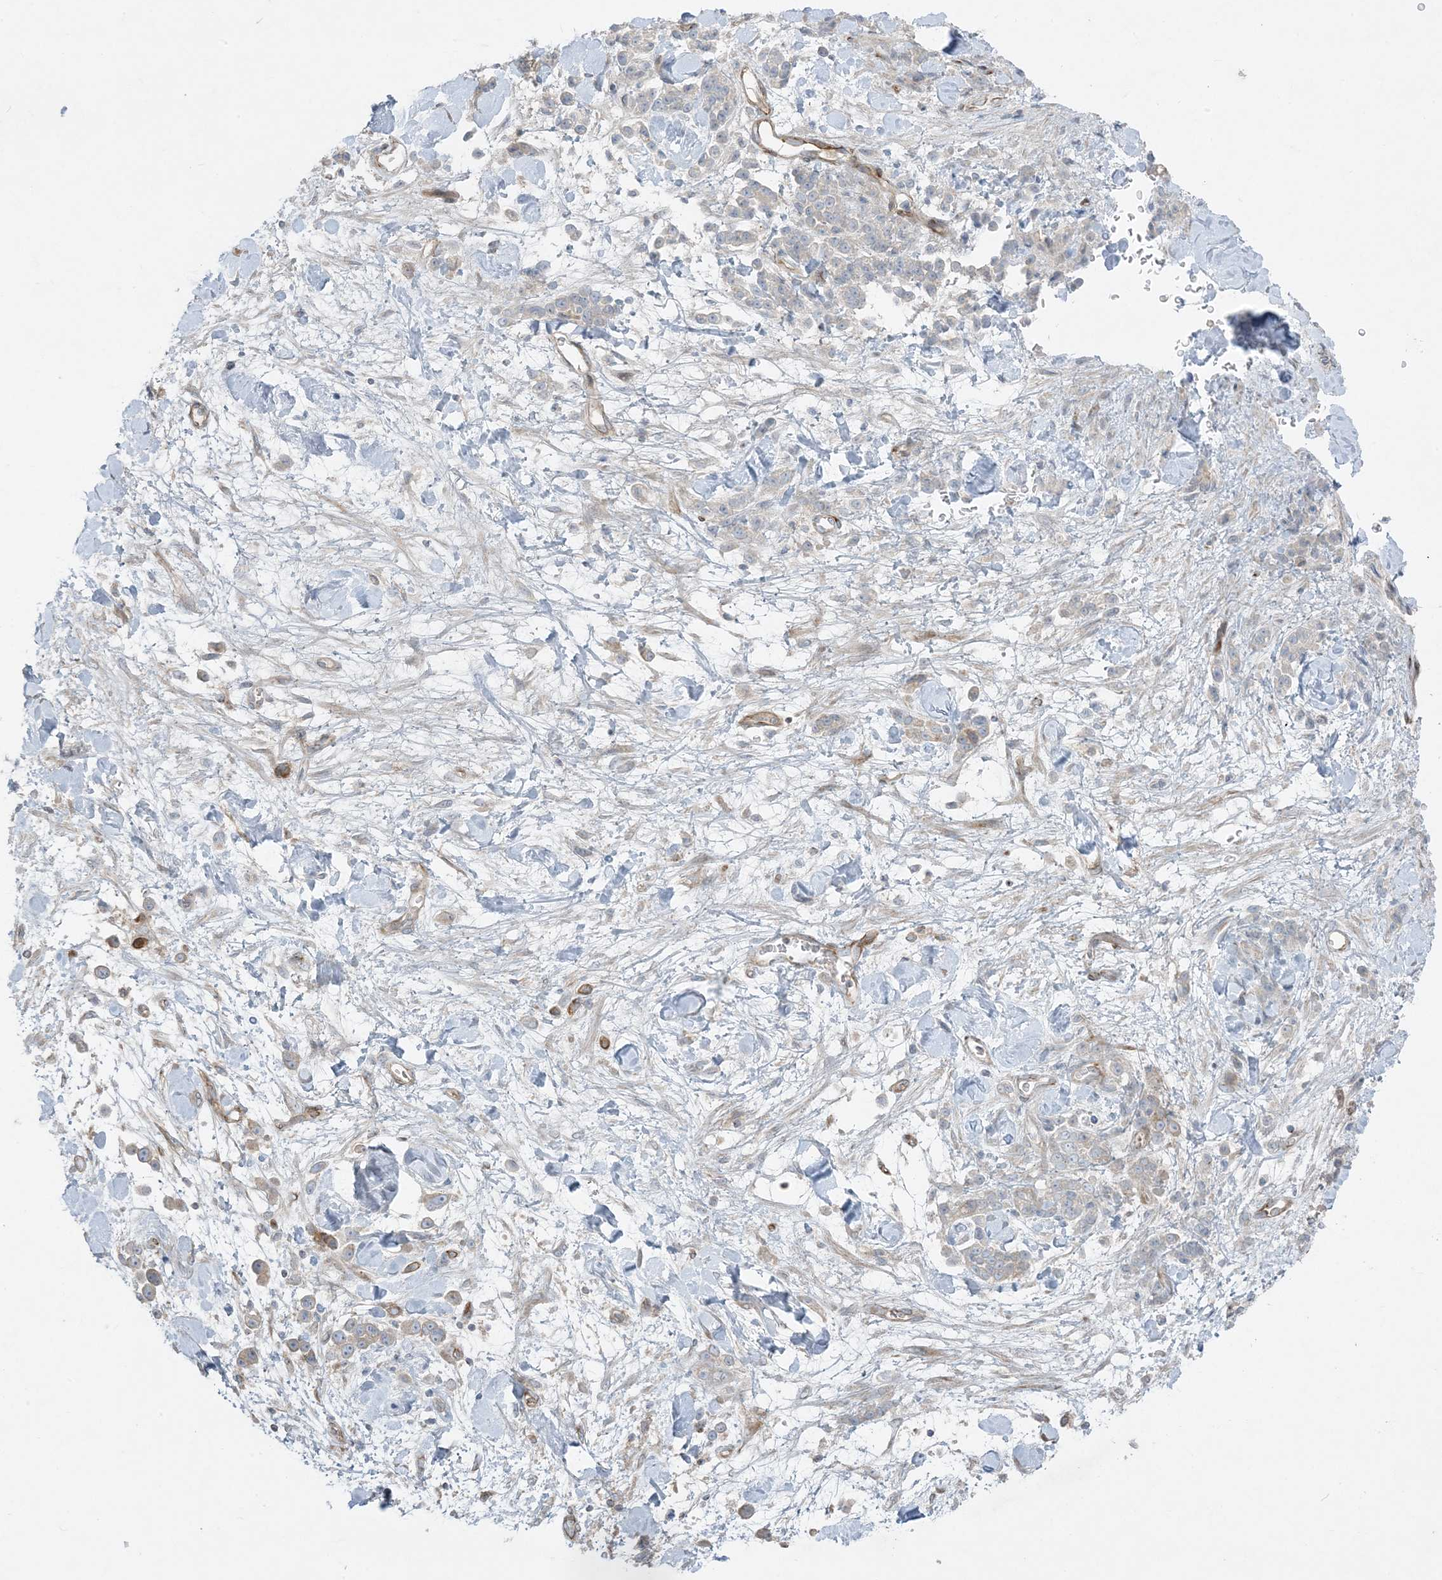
{"staining": {"intensity": "negative", "quantity": "none", "location": "none"}, "tissue": "stomach cancer", "cell_type": "Tumor cells", "image_type": "cancer", "snomed": [{"axis": "morphology", "description": "Normal tissue, NOS"}, {"axis": "morphology", "description": "Adenocarcinoma, NOS"}, {"axis": "topography", "description": "Stomach"}], "caption": "This is a image of immunohistochemistry staining of stomach cancer (adenocarcinoma), which shows no expression in tumor cells. (Brightfield microscopy of DAB (3,3'-diaminobenzidine) immunohistochemistry (IHC) at high magnification).", "gene": "PIK3R4", "patient": {"sex": "male", "age": 82}}